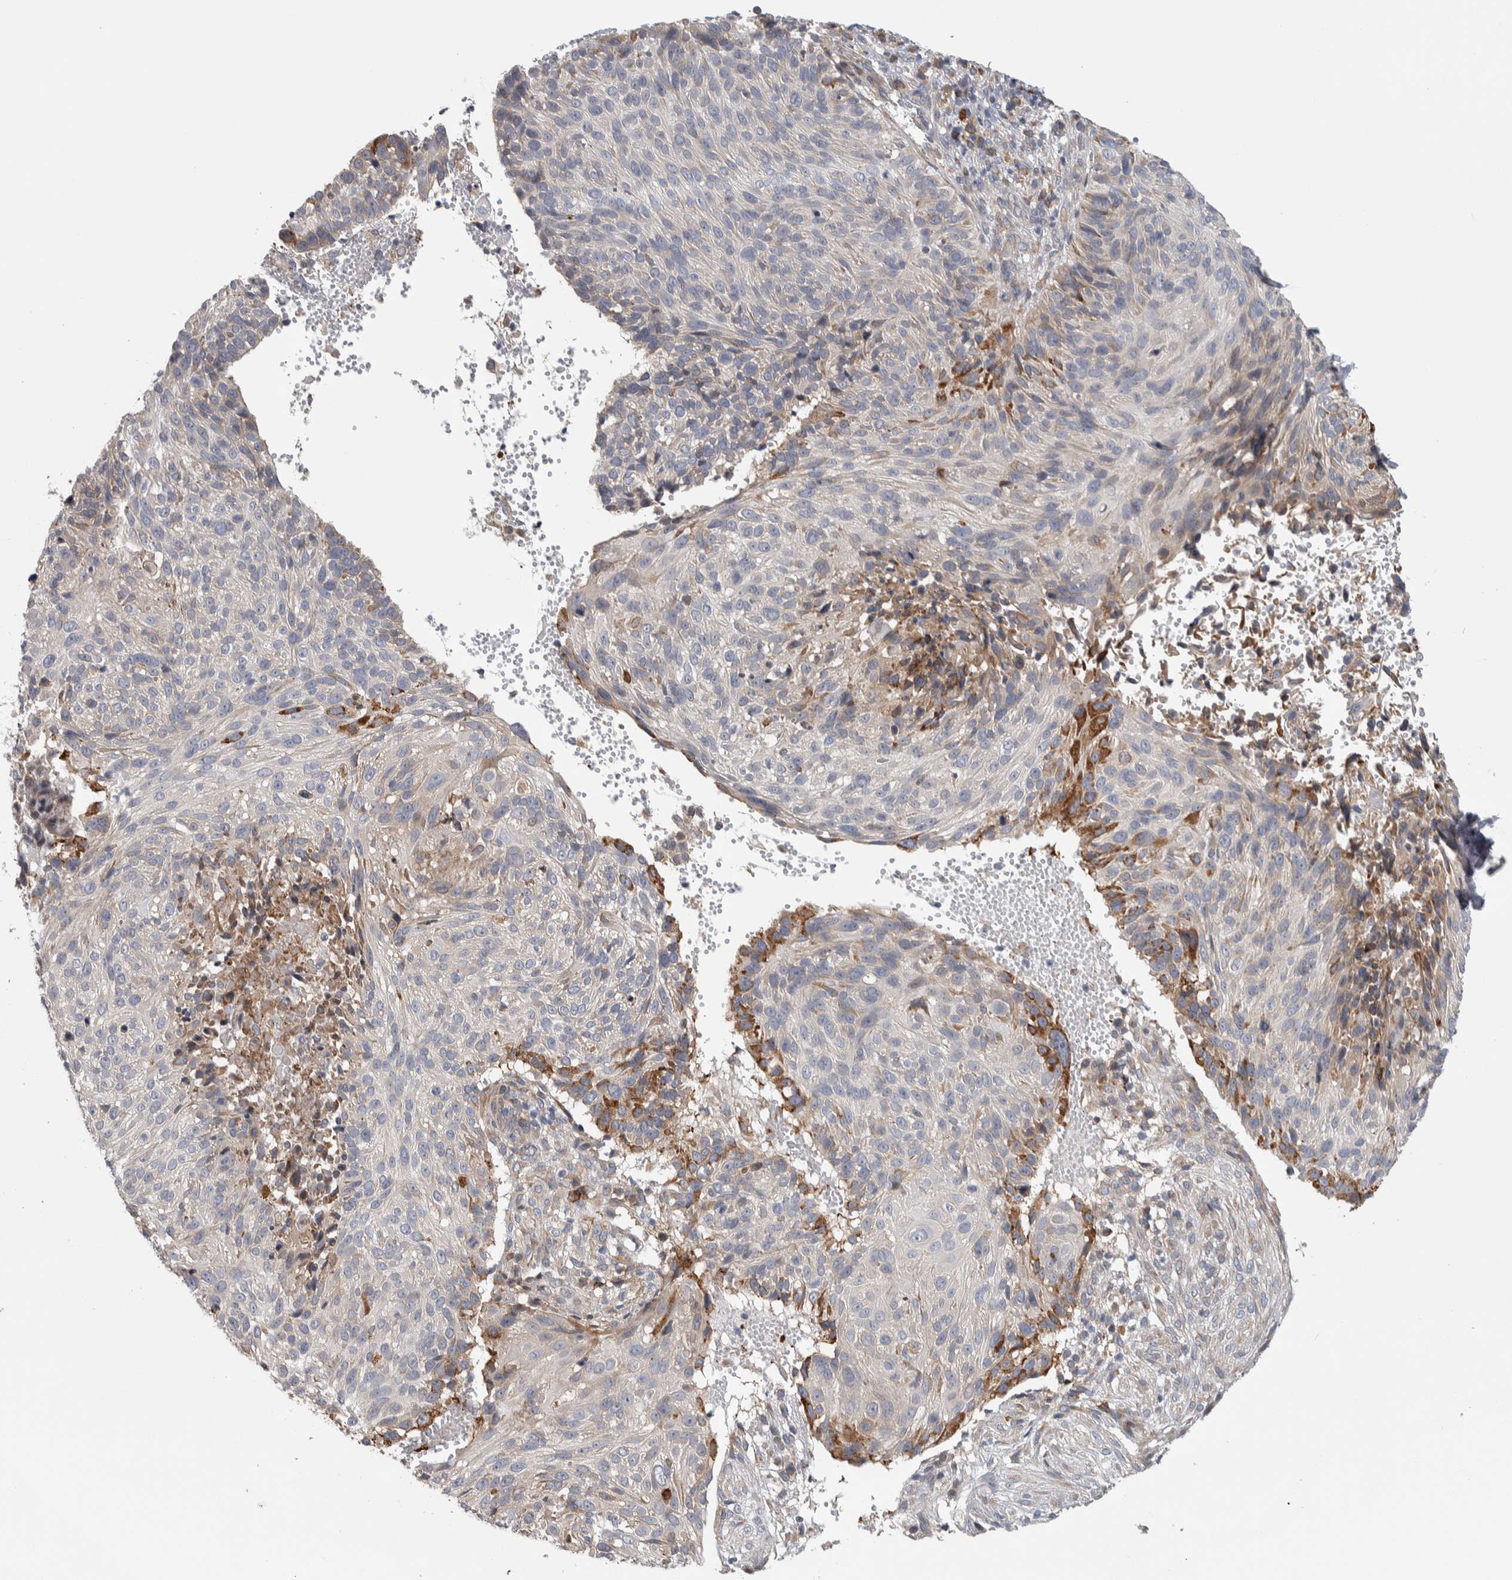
{"staining": {"intensity": "strong", "quantity": "<25%", "location": "cytoplasmic/membranous"}, "tissue": "cervical cancer", "cell_type": "Tumor cells", "image_type": "cancer", "snomed": [{"axis": "morphology", "description": "Squamous cell carcinoma, NOS"}, {"axis": "topography", "description": "Cervix"}], "caption": "Immunohistochemistry of cervical cancer shows medium levels of strong cytoplasmic/membranous positivity in about <25% of tumor cells.", "gene": "IBTK", "patient": {"sex": "female", "age": 74}}